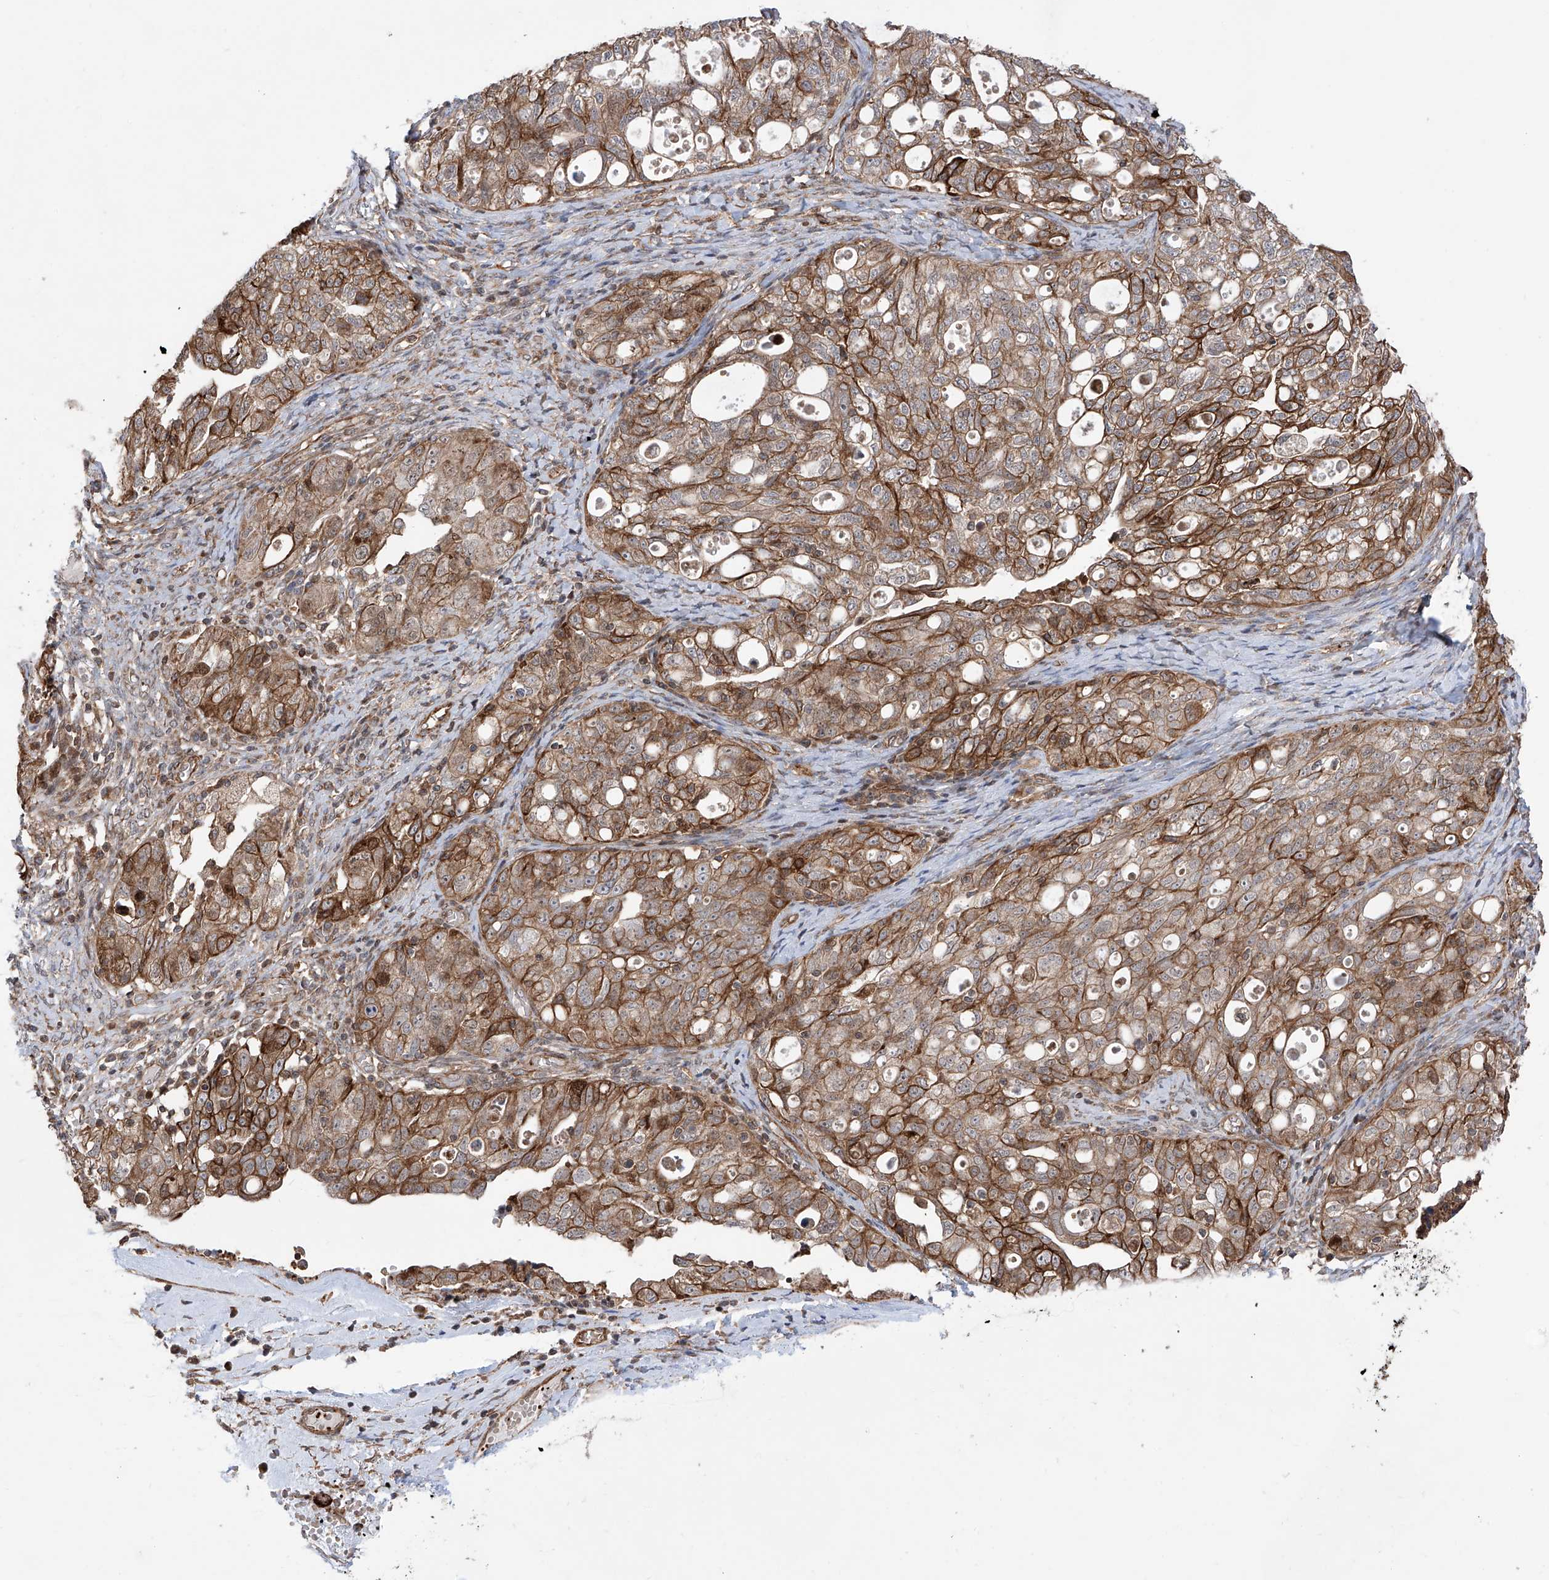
{"staining": {"intensity": "moderate", "quantity": ">75%", "location": "cytoplasmic/membranous"}, "tissue": "ovarian cancer", "cell_type": "Tumor cells", "image_type": "cancer", "snomed": [{"axis": "morphology", "description": "Carcinoma, NOS"}, {"axis": "morphology", "description": "Cystadenocarcinoma, serous, NOS"}, {"axis": "topography", "description": "Ovary"}], "caption": "Ovarian serous cystadenocarcinoma tissue shows moderate cytoplasmic/membranous positivity in approximately >75% of tumor cells, visualized by immunohistochemistry. (IHC, brightfield microscopy, high magnification).", "gene": "APAF1", "patient": {"sex": "female", "age": 69}}